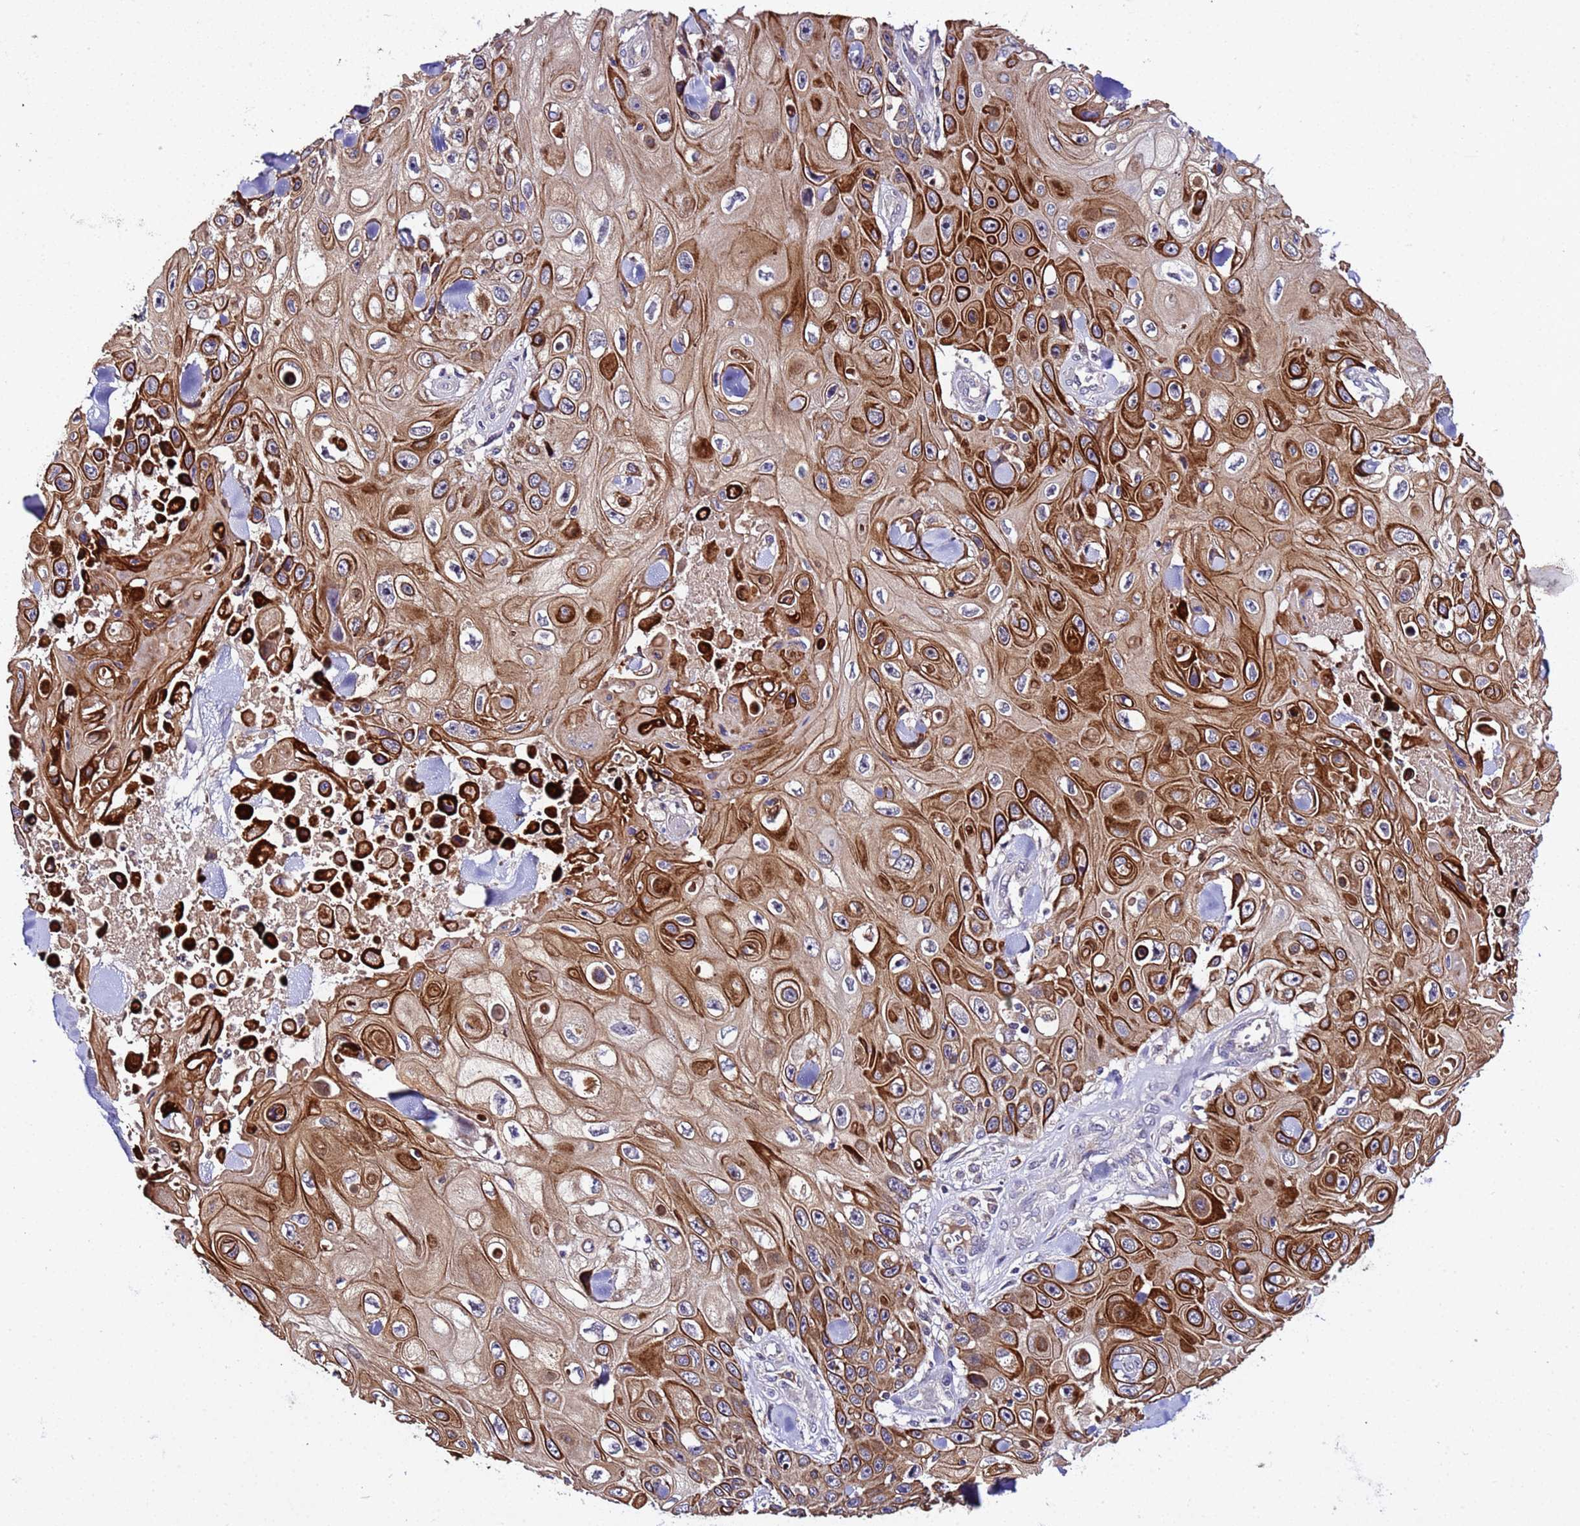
{"staining": {"intensity": "strong", "quantity": ">75%", "location": "cytoplasmic/membranous"}, "tissue": "skin cancer", "cell_type": "Tumor cells", "image_type": "cancer", "snomed": [{"axis": "morphology", "description": "Squamous cell carcinoma, NOS"}, {"axis": "topography", "description": "Skin"}], "caption": "Skin cancer stained with a brown dye displays strong cytoplasmic/membranous positive expression in about >75% of tumor cells.", "gene": "PLXDC2", "patient": {"sex": "male", "age": 82}}